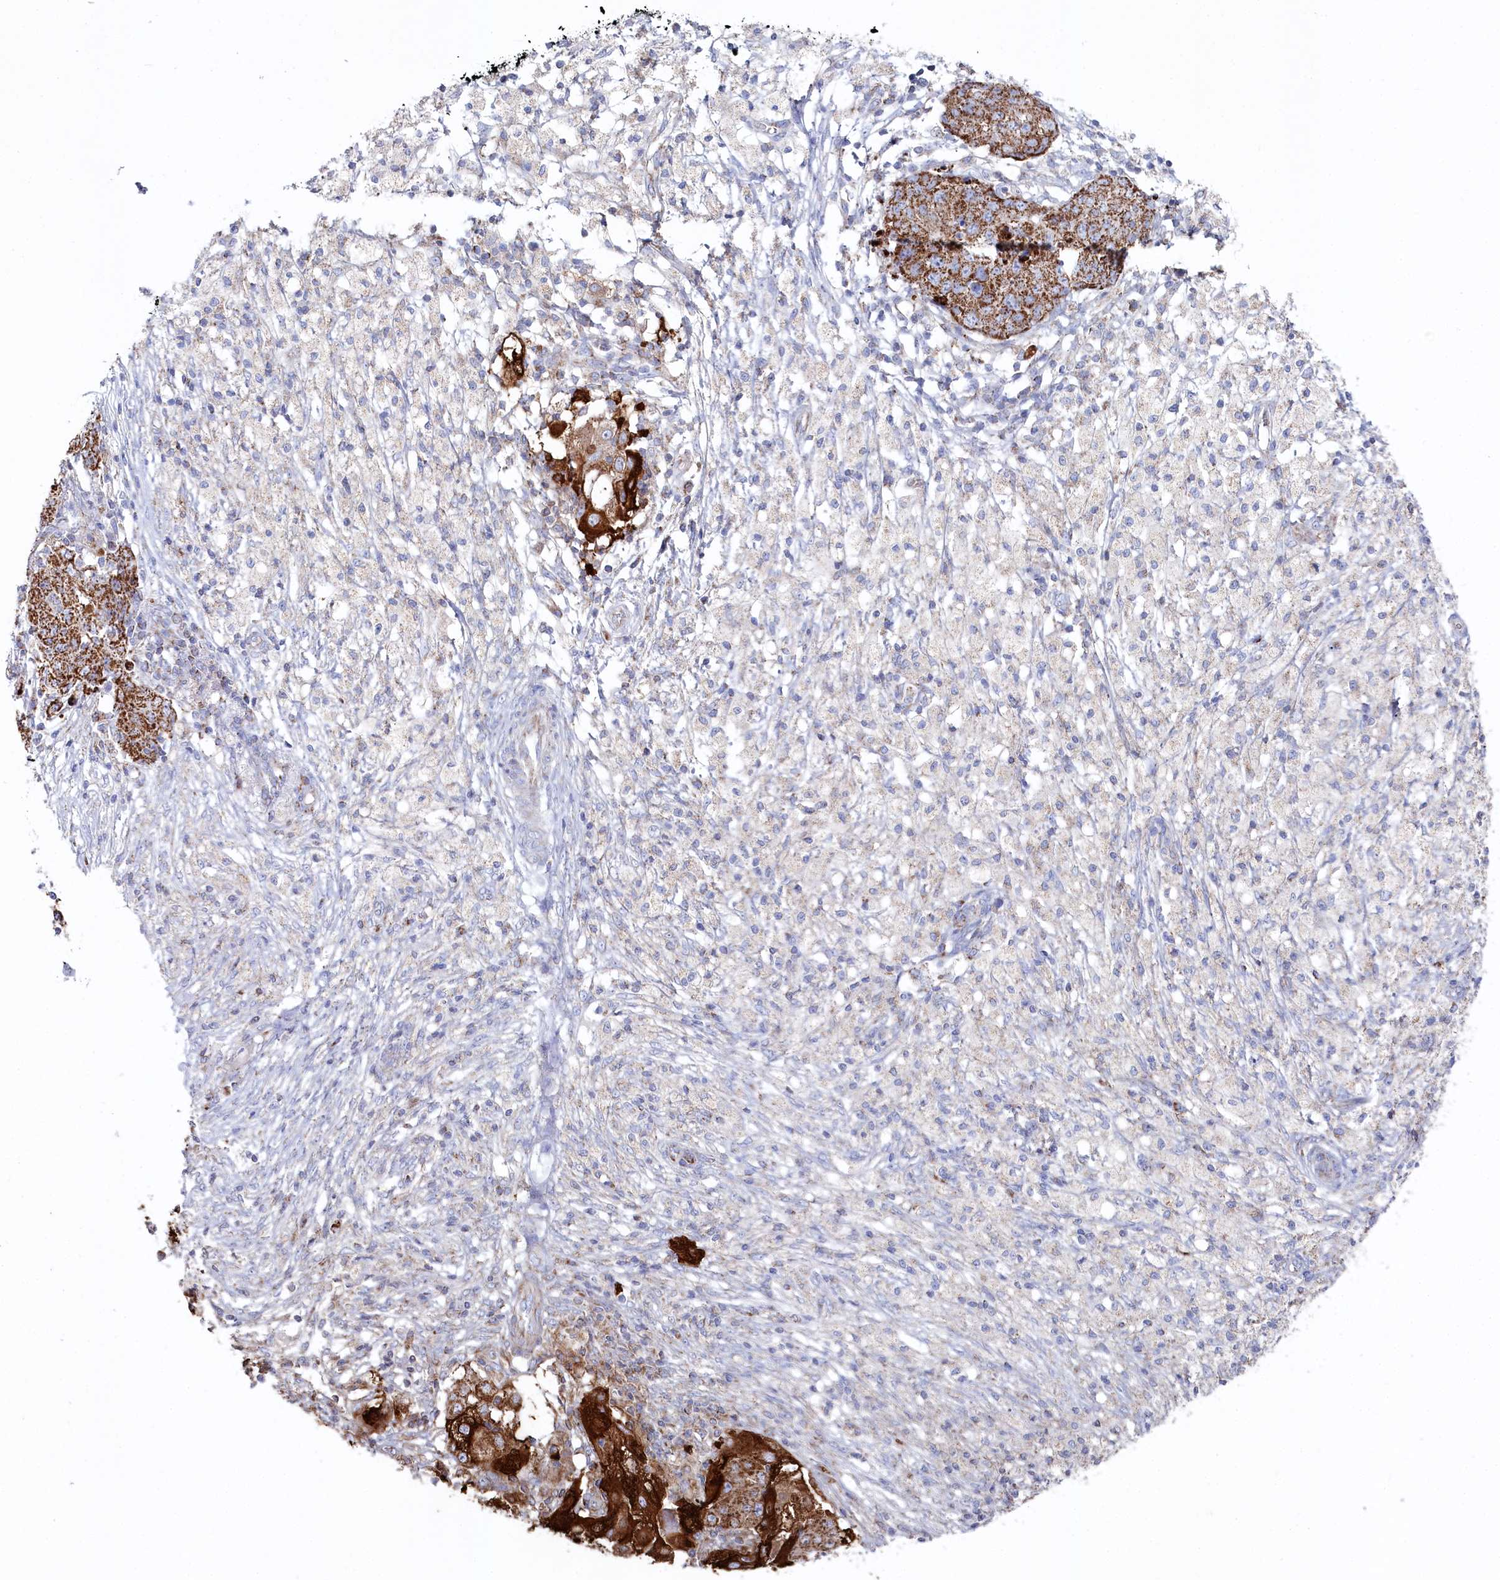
{"staining": {"intensity": "strong", "quantity": ">75%", "location": "cytoplasmic/membranous"}, "tissue": "ovarian cancer", "cell_type": "Tumor cells", "image_type": "cancer", "snomed": [{"axis": "morphology", "description": "Carcinoma, endometroid"}, {"axis": "topography", "description": "Ovary"}], "caption": "About >75% of tumor cells in human endometroid carcinoma (ovarian) display strong cytoplasmic/membranous protein positivity as visualized by brown immunohistochemical staining.", "gene": "GLS2", "patient": {"sex": "female", "age": 42}}